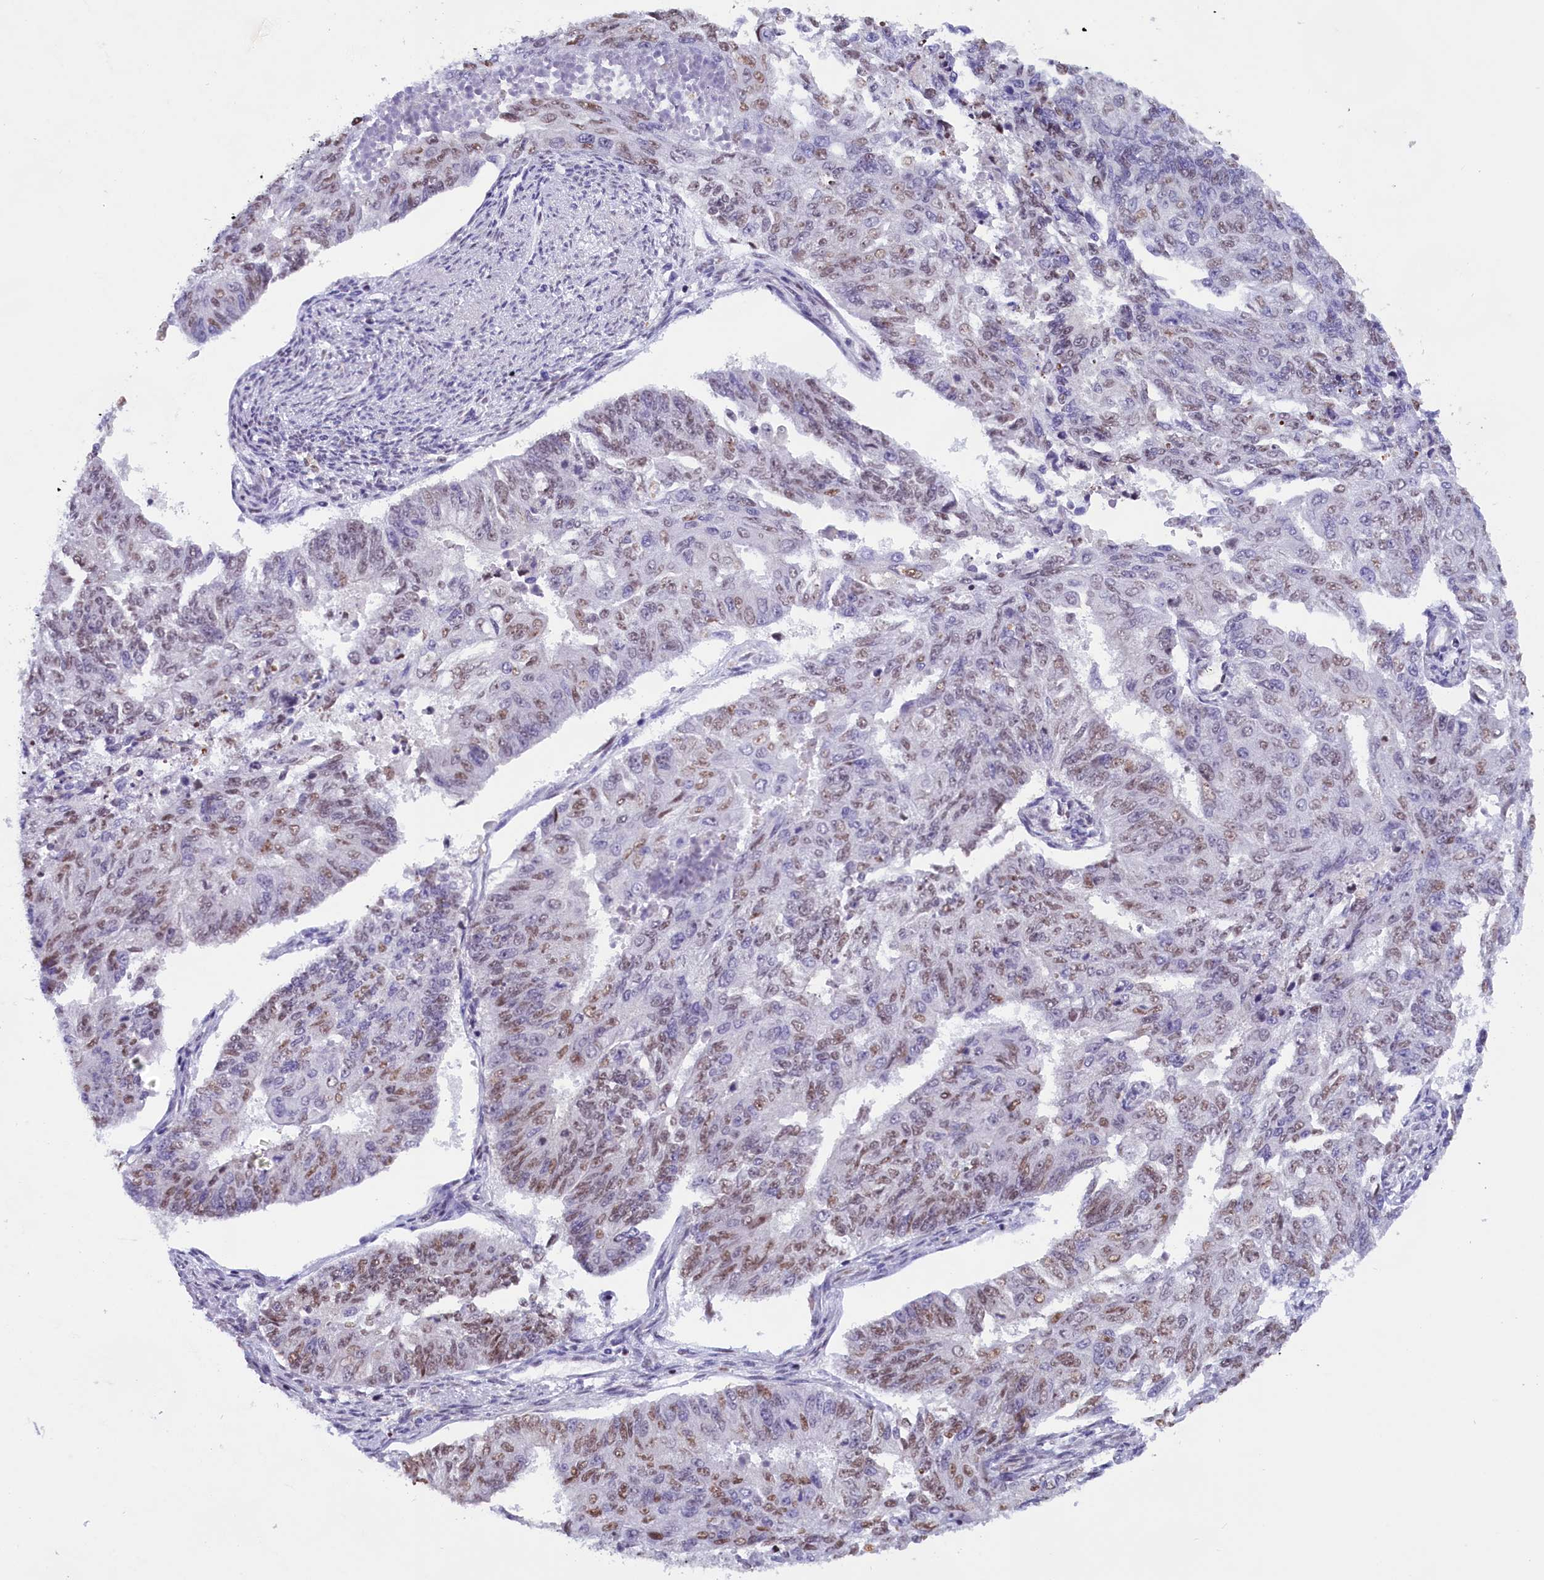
{"staining": {"intensity": "weak", "quantity": "25%-75%", "location": "nuclear"}, "tissue": "endometrial cancer", "cell_type": "Tumor cells", "image_type": "cancer", "snomed": [{"axis": "morphology", "description": "Adenocarcinoma, NOS"}, {"axis": "topography", "description": "Endometrium"}], "caption": "Immunohistochemical staining of endometrial cancer (adenocarcinoma) reveals low levels of weak nuclear positivity in approximately 25%-75% of tumor cells. The protein is shown in brown color, while the nuclei are stained blue.", "gene": "CDYL2", "patient": {"sex": "female", "age": 32}}